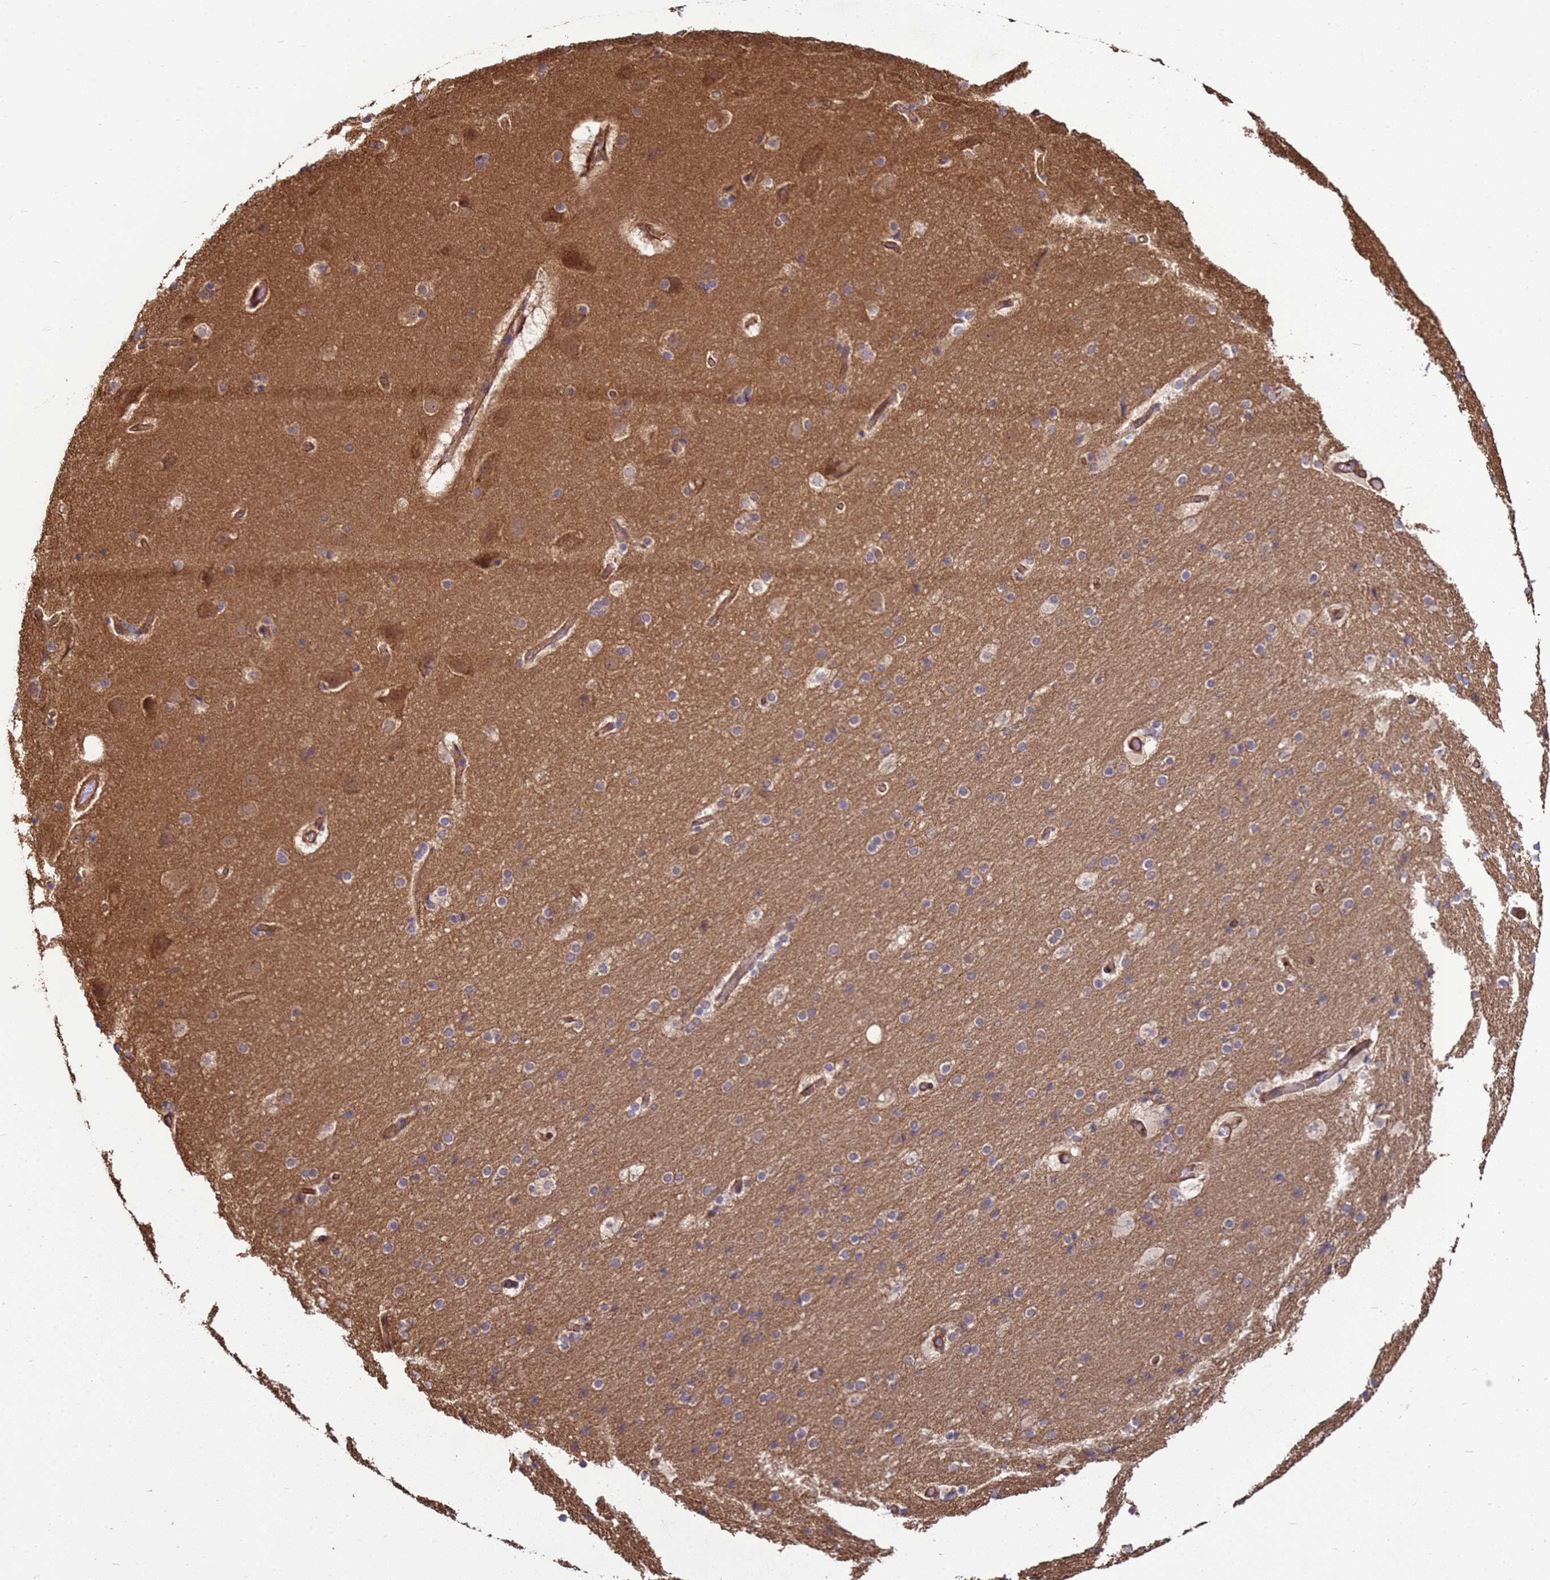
{"staining": {"intensity": "moderate", "quantity": ">75%", "location": "cytoplasmic/membranous"}, "tissue": "cerebral cortex", "cell_type": "Endothelial cells", "image_type": "normal", "snomed": [{"axis": "morphology", "description": "Normal tissue, NOS"}, {"axis": "topography", "description": "Cerebral cortex"}], "caption": "Cerebral cortex was stained to show a protein in brown. There is medium levels of moderate cytoplasmic/membranous expression in about >75% of endothelial cells. Immunohistochemistry (ihc) stains the protein in brown and the nuclei are stained blue.", "gene": "CNOT1", "patient": {"sex": "male", "age": 57}}